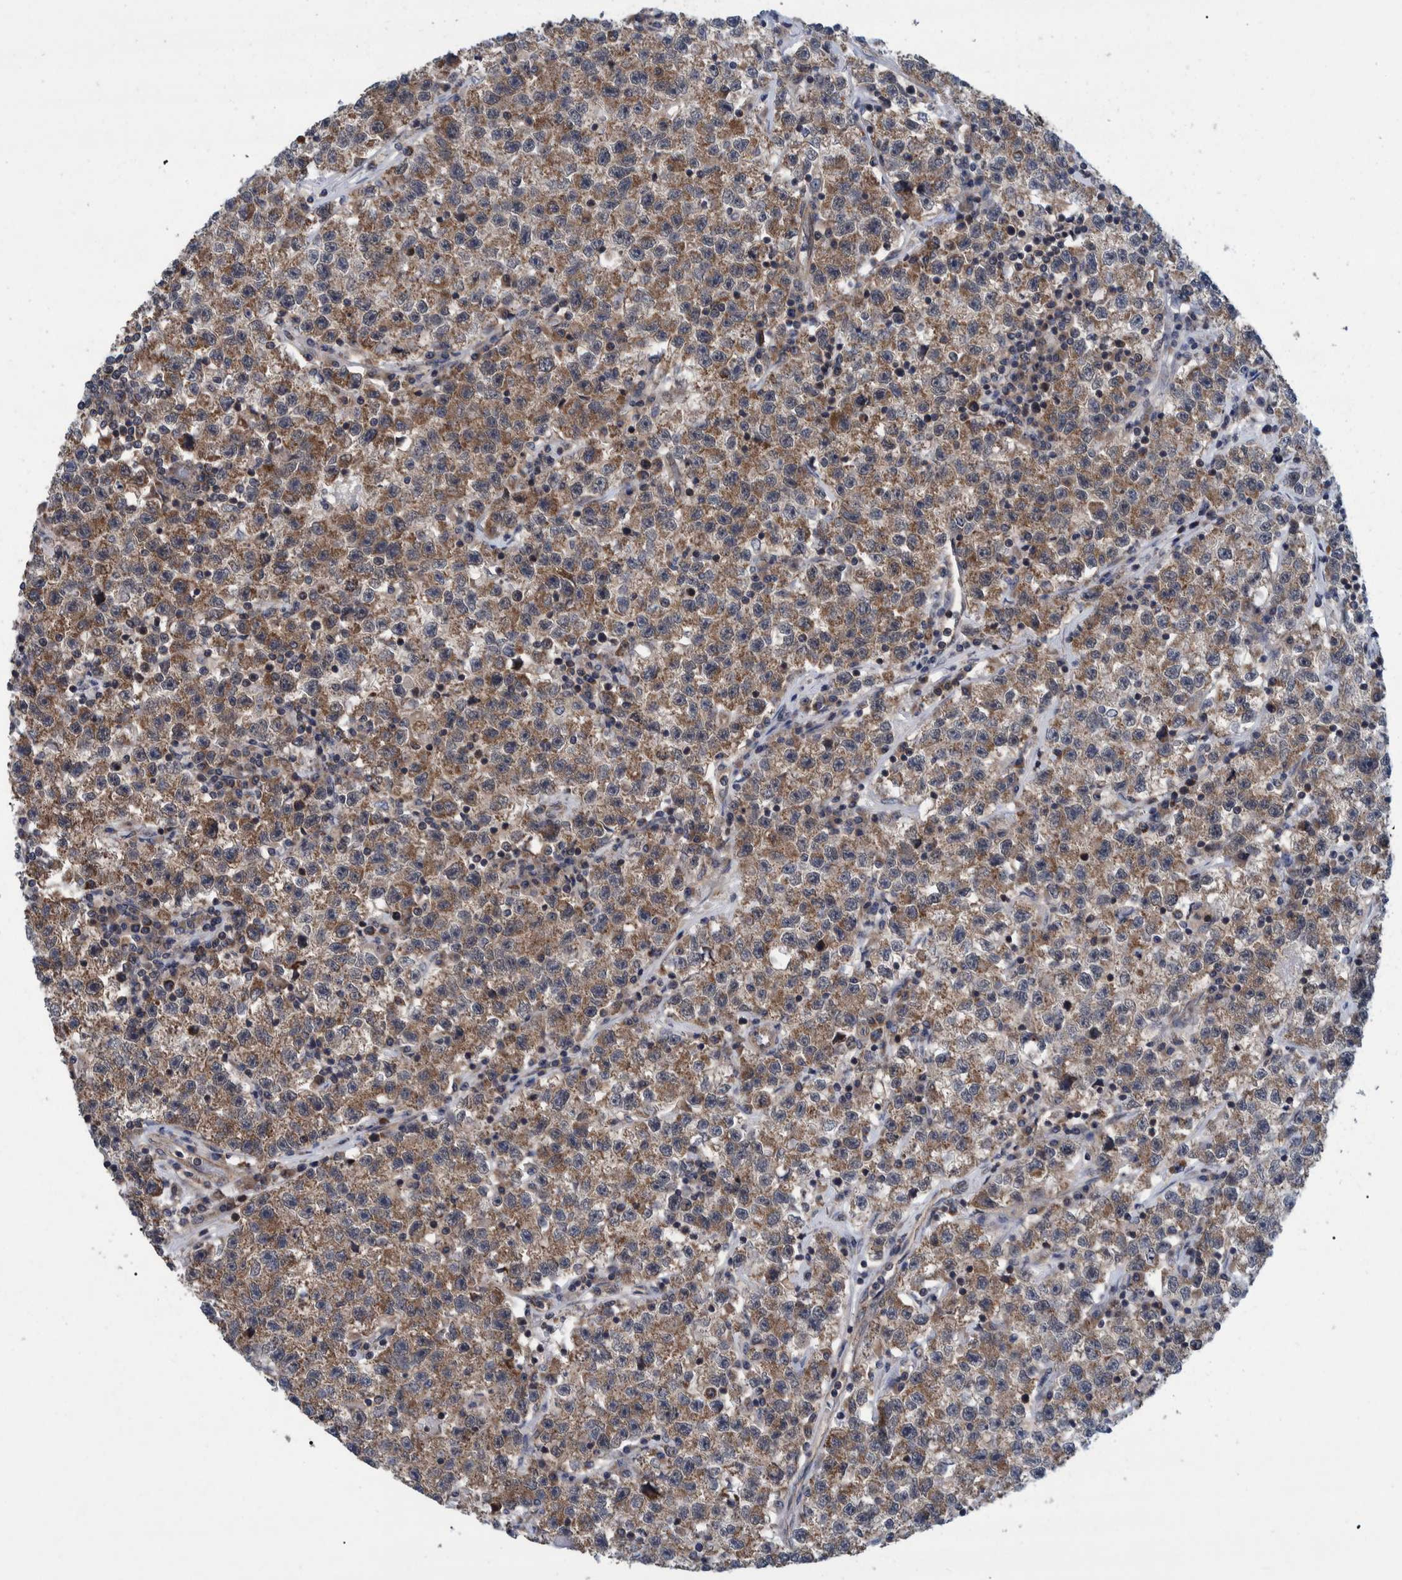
{"staining": {"intensity": "moderate", "quantity": ">75%", "location": "cytoplasmic/membranous"}, "tissue": "testis cancer", "cell_type": "Tumor cells", "image_type": "cancer", "snomed": [{"axis": "morphology", "description": "Seminoma, NOS"}, {"axis": "topography", "description": "Testis"}], "caption": "Protein staining of seminoma (testis) tissue displays moderate cytoplasmic/membranous expression in approximately >75% of tumor cells.", "gene": "MRPS7", "patient": {"sex": "male", "age": 22}}